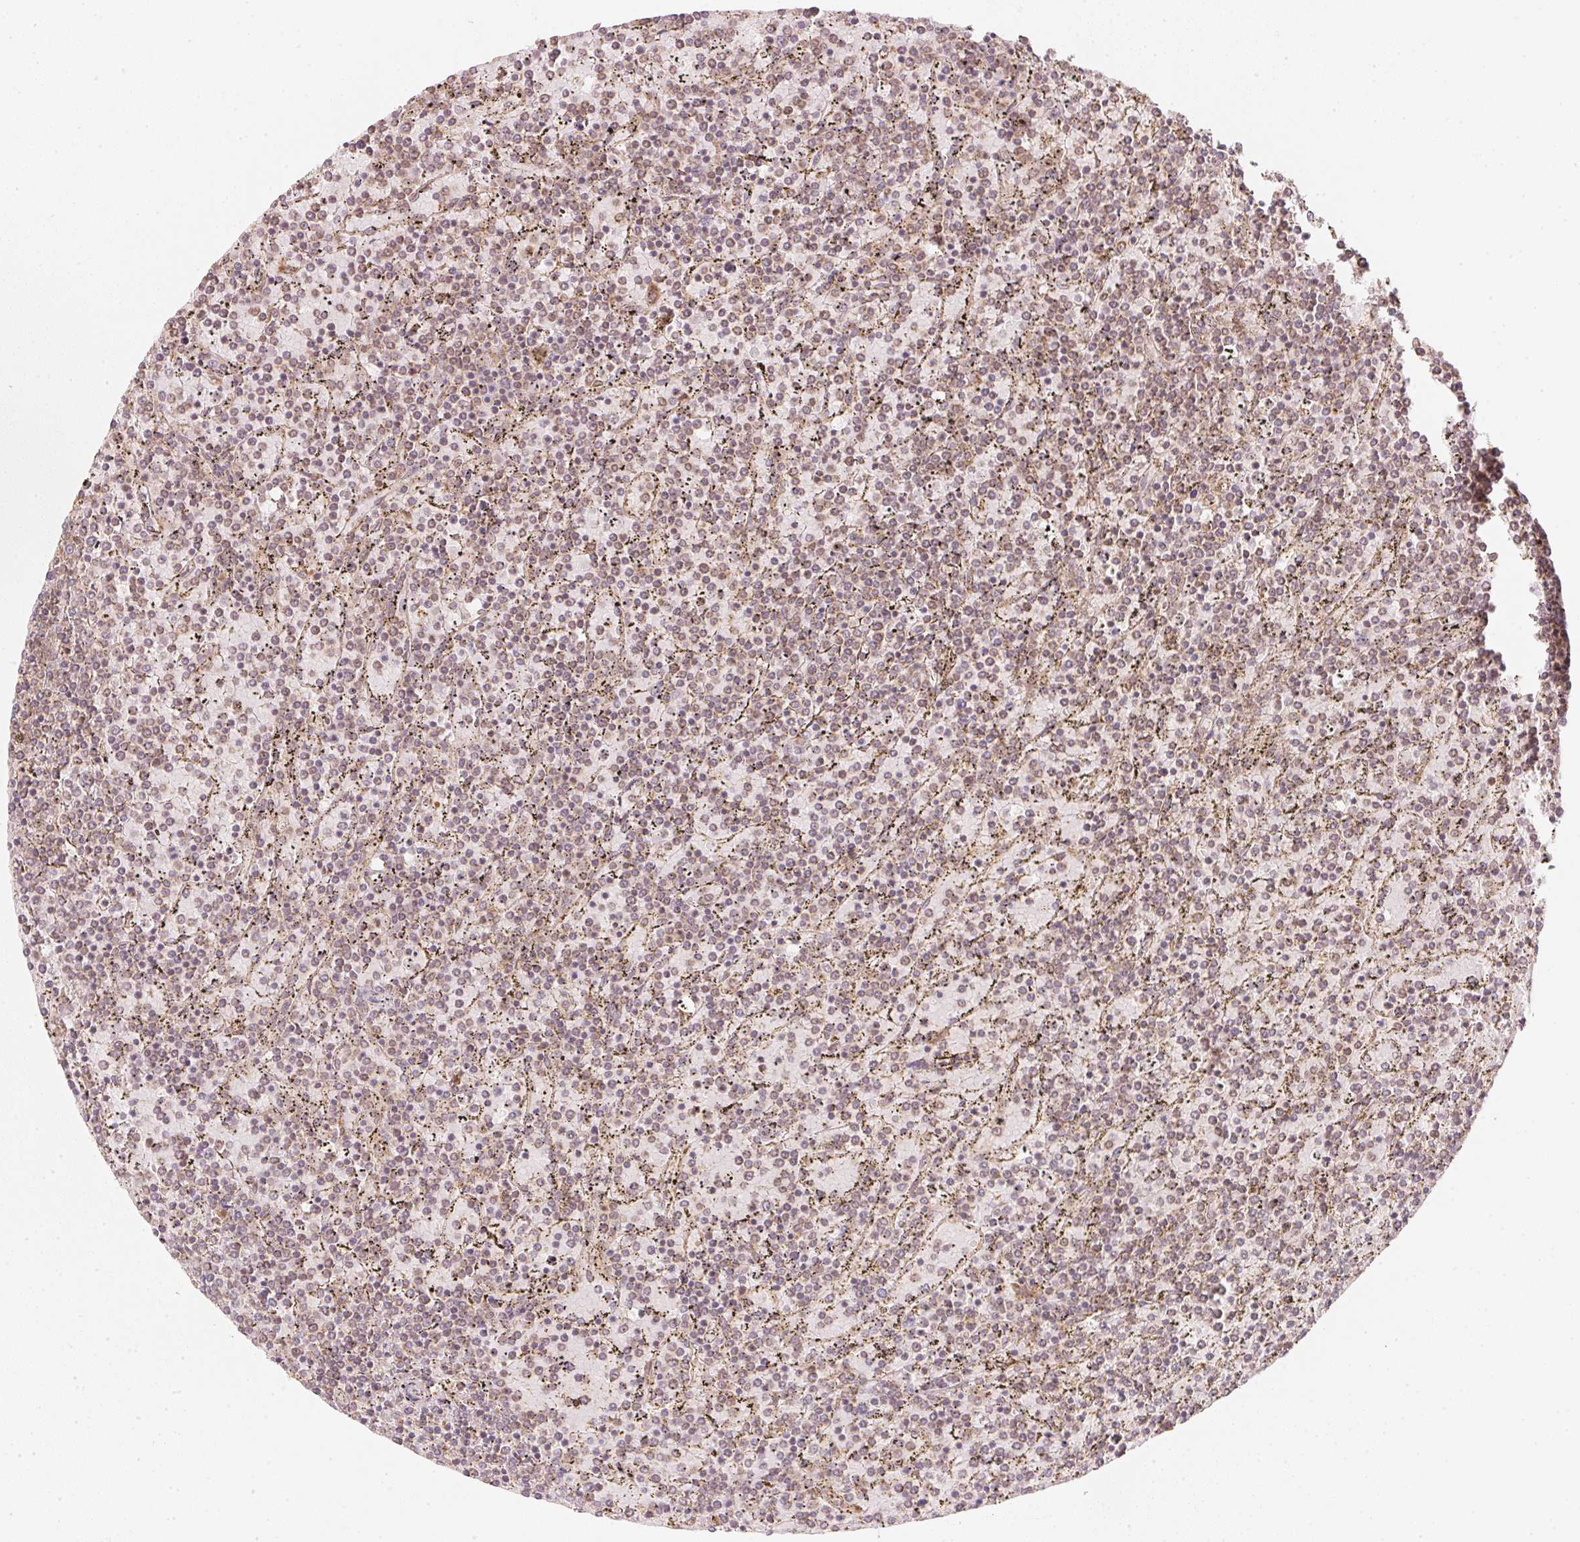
{"staining": {"intensity": "weak", "quantity": "<25%", "location": "cytoplasmic/membranous"}, "tissue": "lymphoma", "cell_type": "Tumor cells", "image_type": "cancer", "snomed": [{"axis": "morphology", "description": "Malignant lymphoma, non-Hodgkin's type, Low grade"}, {"axis": "topography", "description": "Spleen"}], "caption": "An image of human low-grade malignant lymphoma, non-Hodgkin's type is negative for staining in tumor cells.", "gene": "WDR54", "patient": {"sex": "female", "age": 77}}